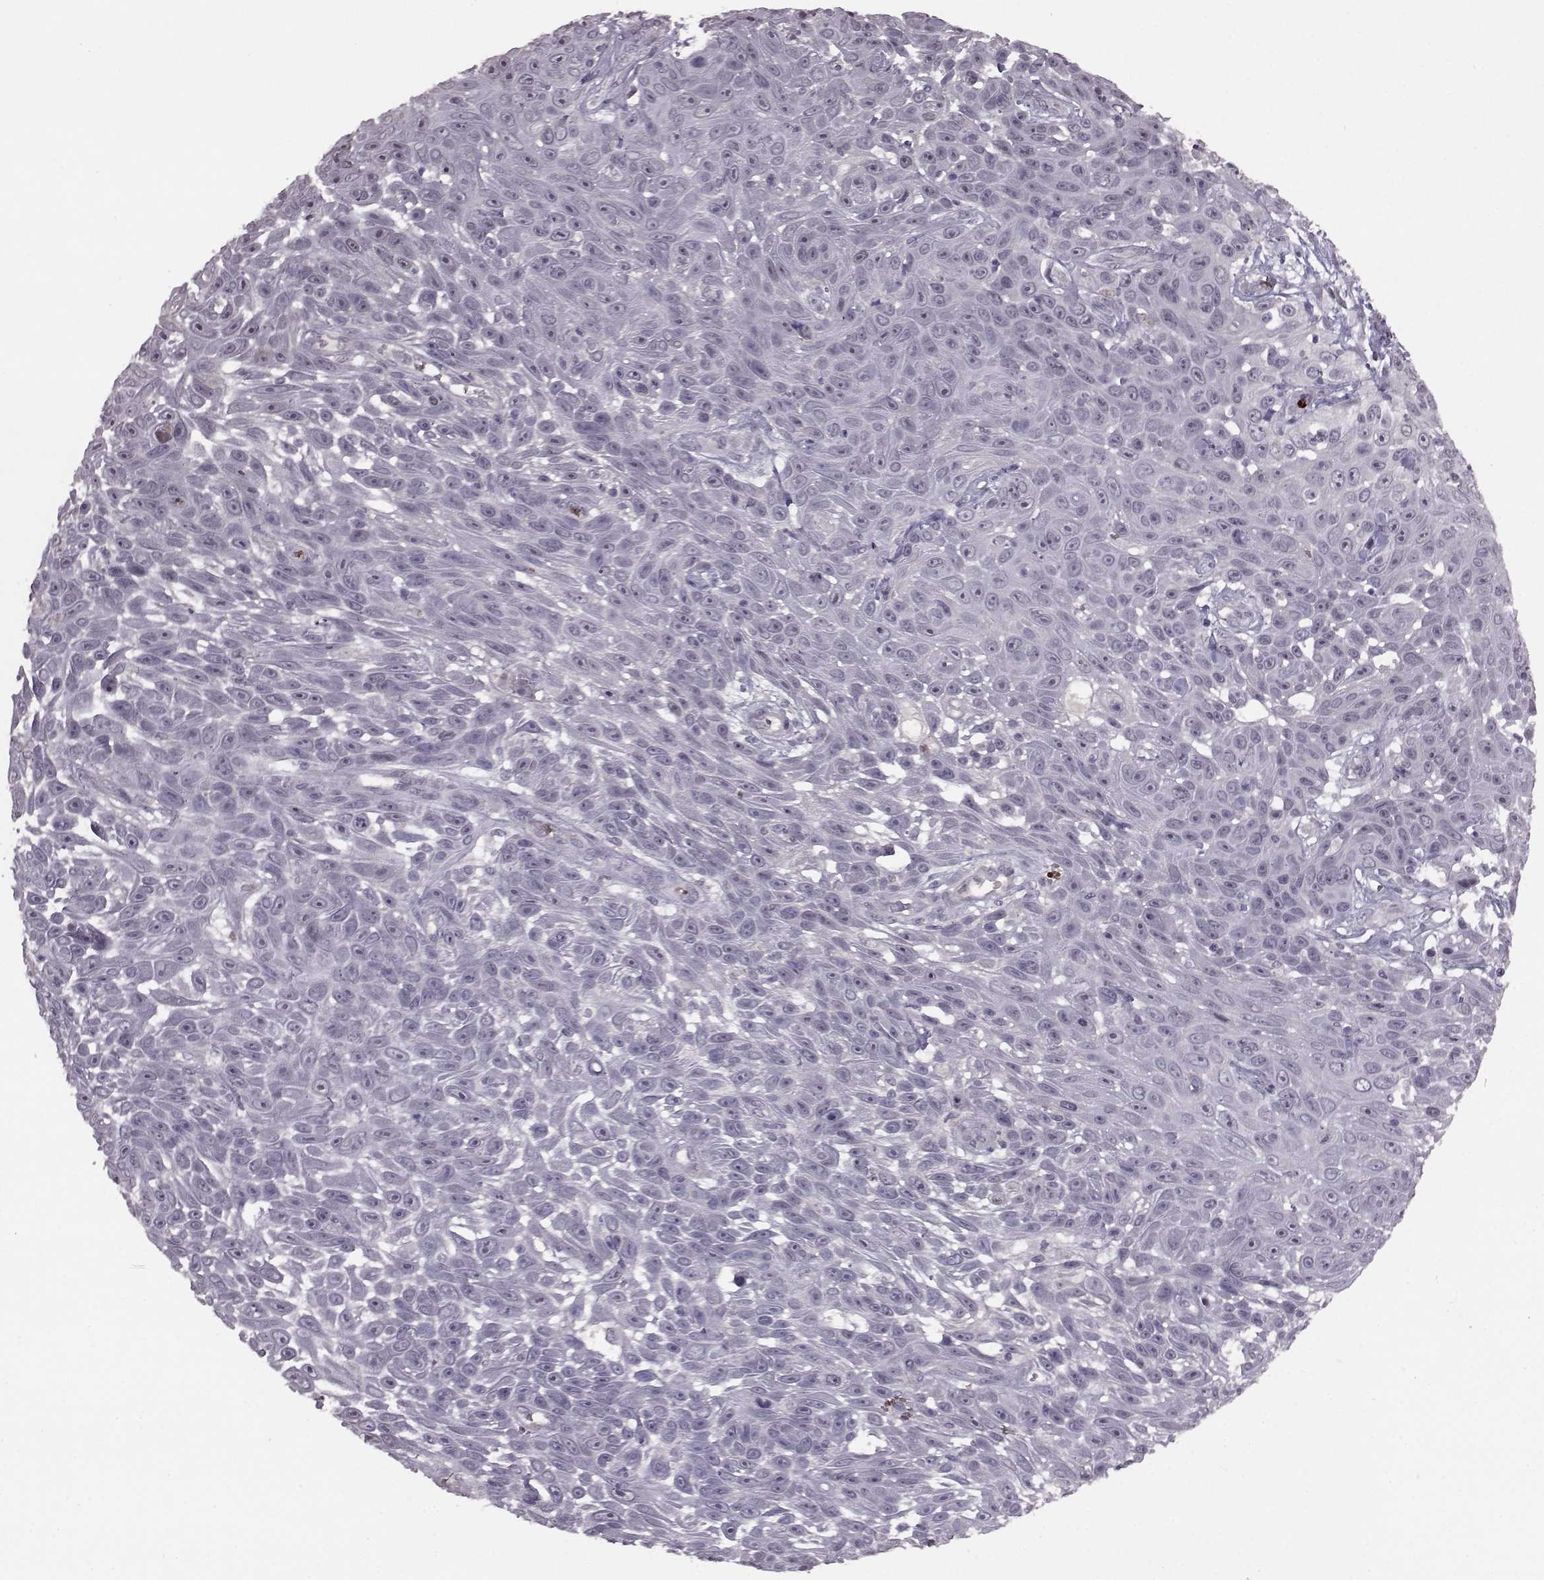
{"staining": {"intensity": "negative", "quantity": "none", "location": "none"}, "tissue": "skin cancer", "cell_type": "Tumor cells", "image_type": "cancer", "snomed": [{"axis": "morphology", "description": "Squamous cell carcinoma, NOS"}, {"axis": "topography", "description": "Skin"}], "caption": "The immunohistochemistry micrograph has no significant positivity in tumor cells of skin cancer tissue.", "gene": "PROP1", "patient": {"sex": "male", "age": 82}}